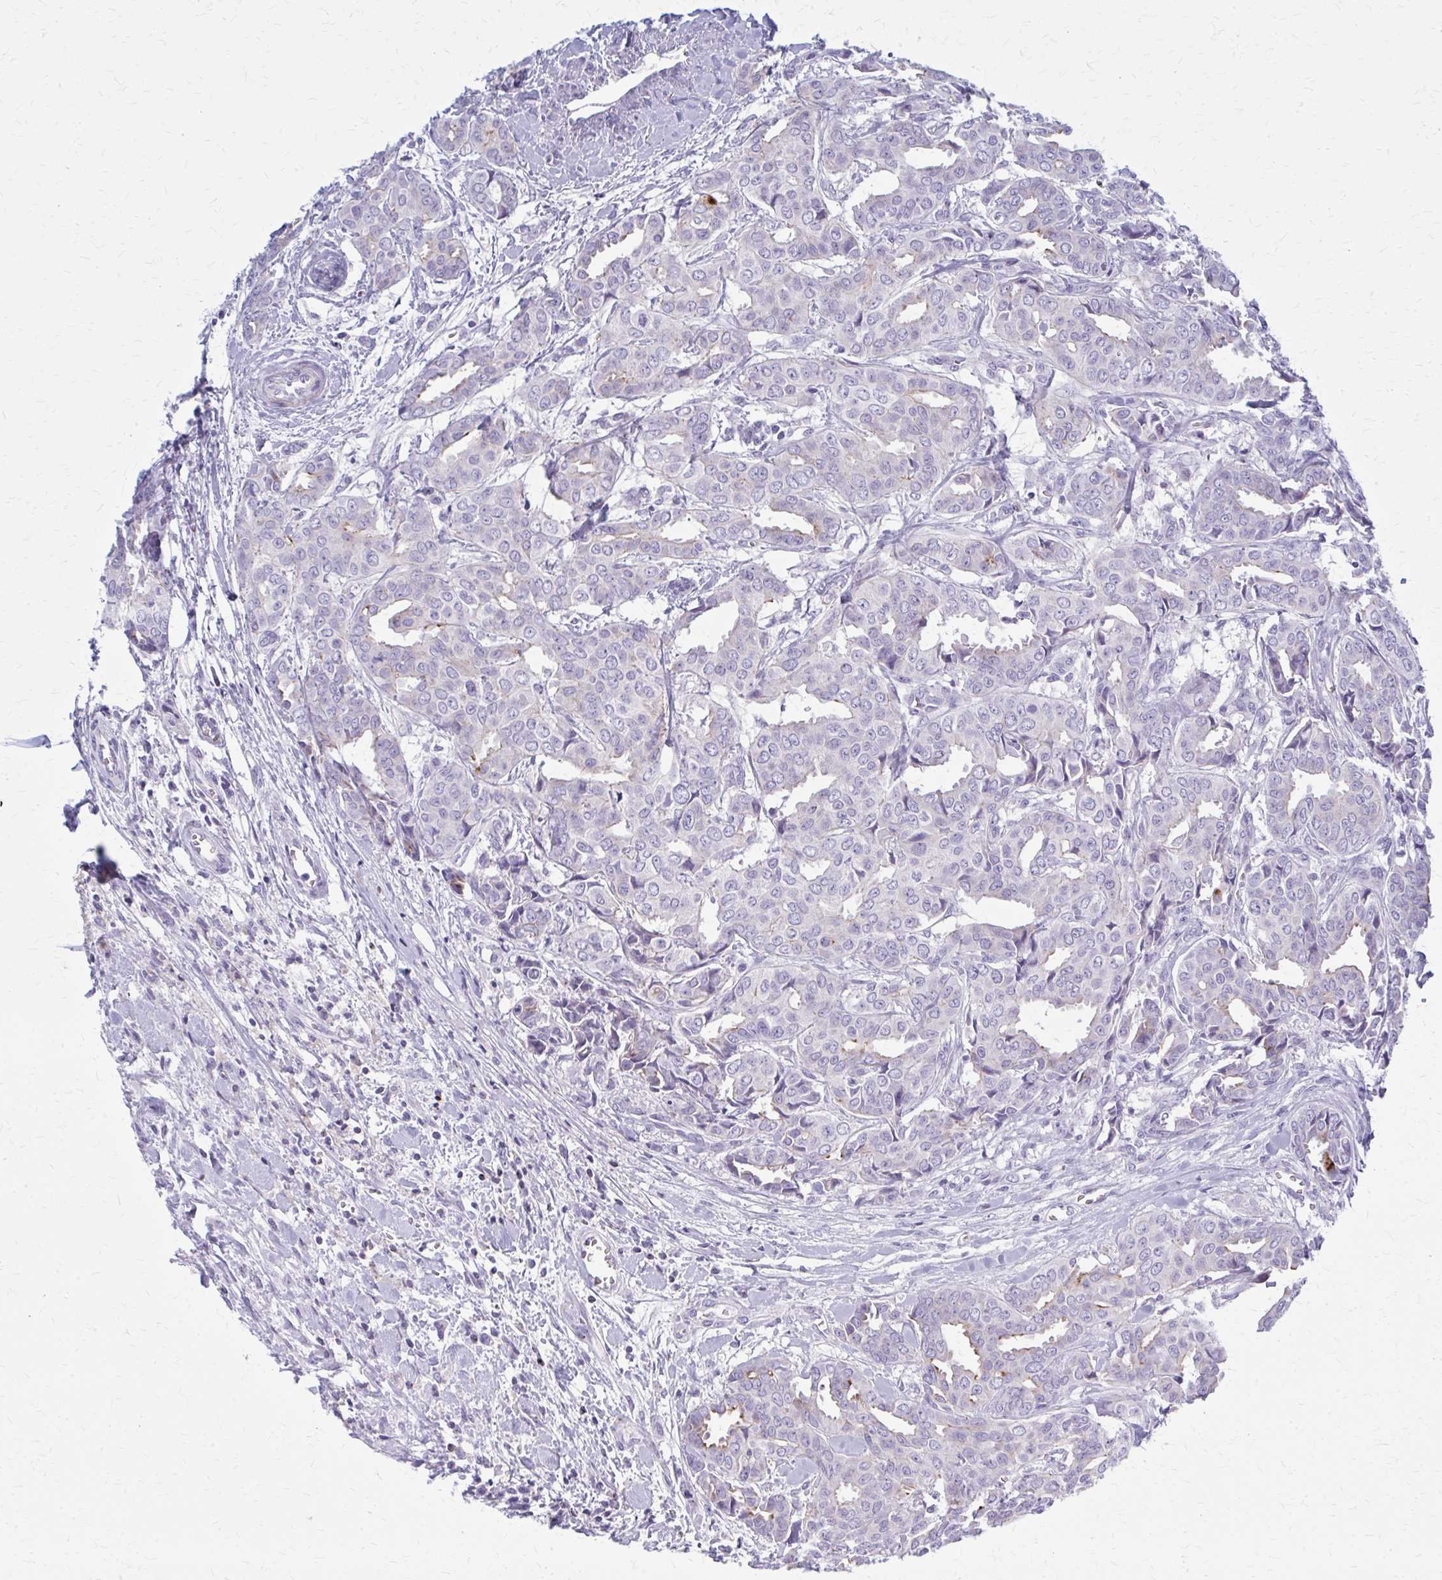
{"staining": {"intensity": "moderate", "quantity": "<25%", "location": "cytoplasmic/membranous"}, "tissue": "breast cancer", "cell_type": "Tumor cells", "image_type": "cancer", "snomed": [{"axis": "morphology", "description": "Duct carcinoma"}, {"axis": "topography", "description": "Breast"}], "caption": "Brown immunohistochemical staining in invasive ductal carcinoma (breast) displays moderate cytoplasmic/membranous staining in about <25% of tumor cells. The protein is stained brown, and the nuclei are stained in blue (DAB (3,3'-diaminobenzidine) IHC with brightfield microscopy, high magnification).", "gene": "PEDS1", "patient": {"sex": "female", "age": 45}}